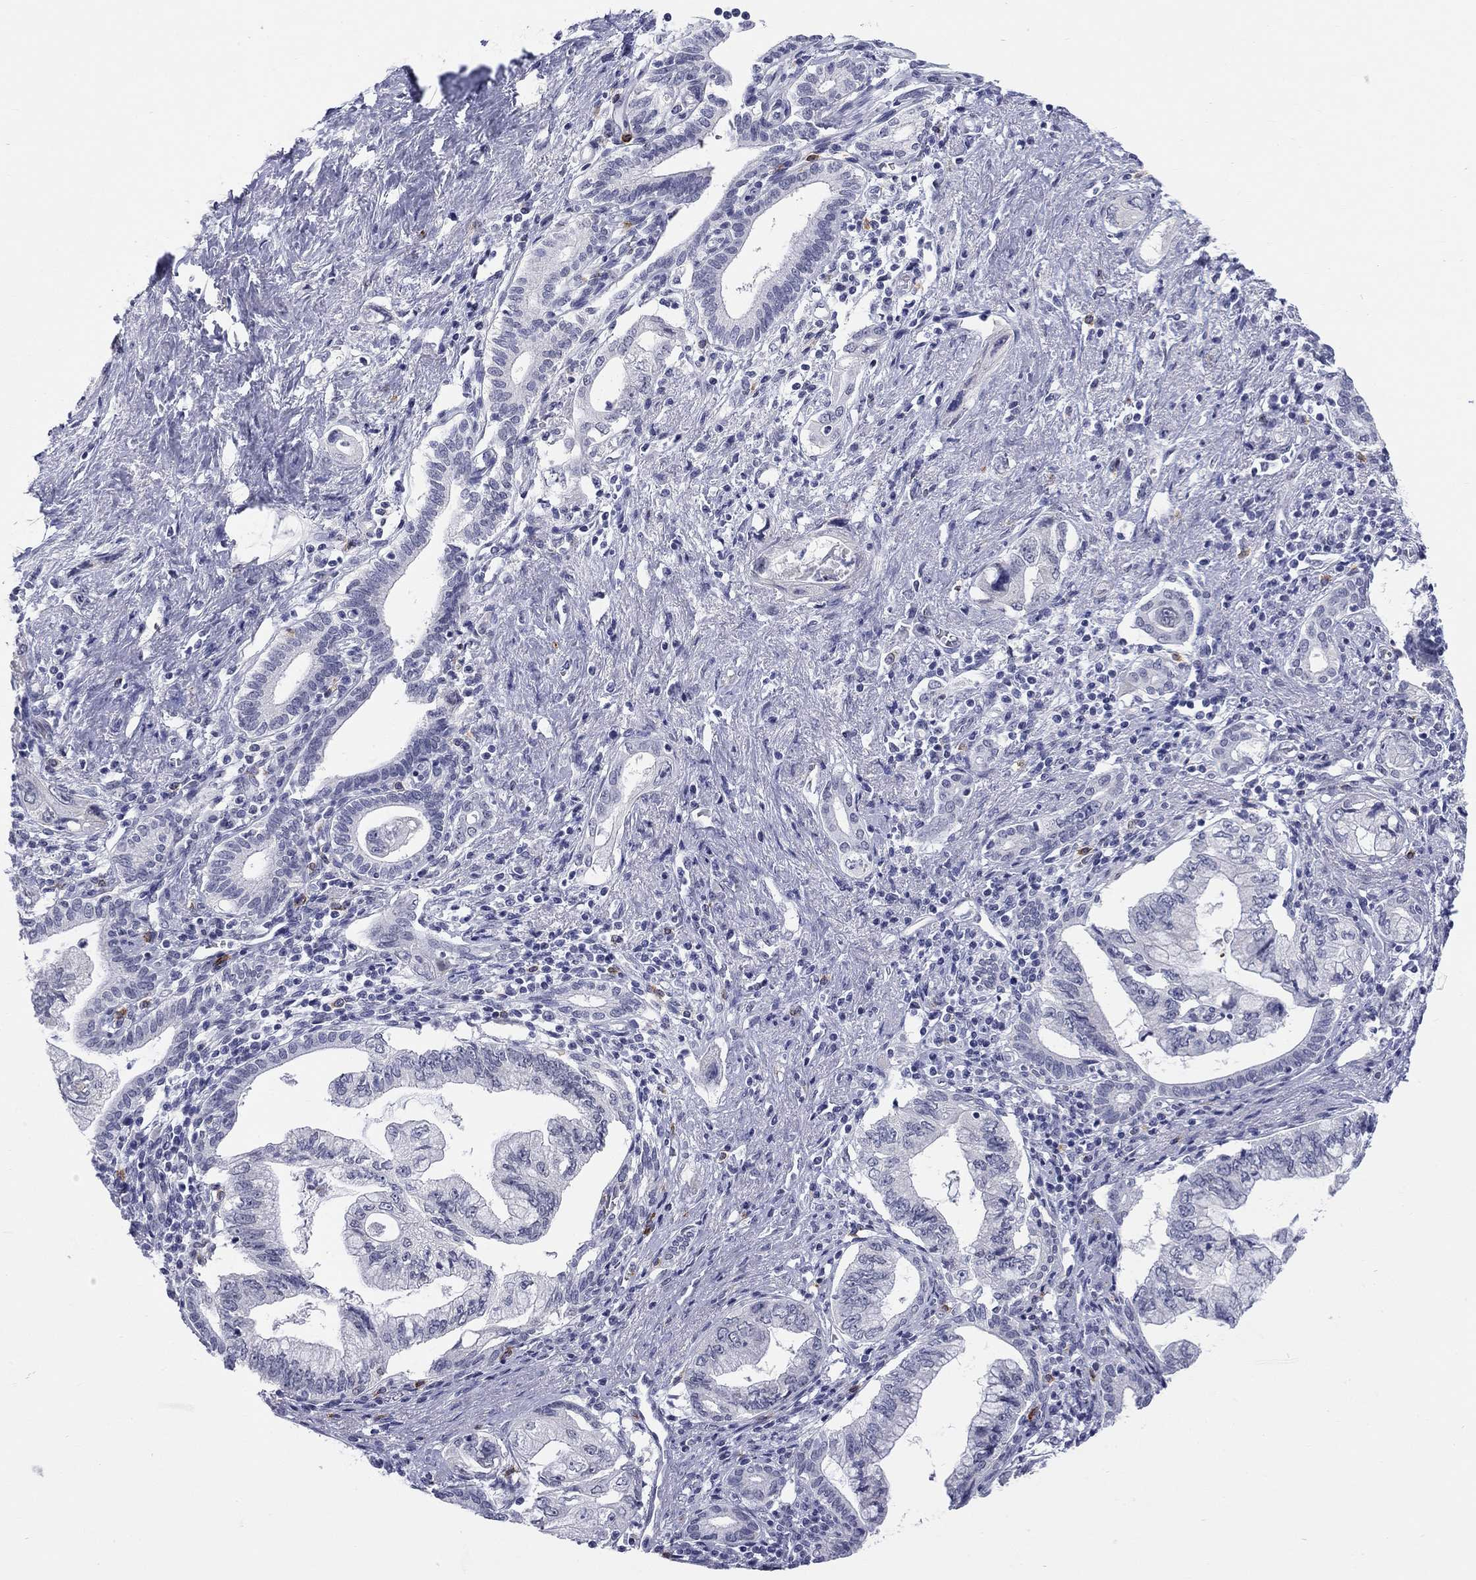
{"staining": {"intensity": "negative", "quantity": "none", "location": "none"}, "tissue": "pancreatic cancer", "cell_type": "Tumor cells", "image_type": "cancer", "snomed": [{"axis": "morphology", "description": "Adenocarcinoma, NOS"}, {"axis": "topography", "description": "Pancreas"}], "caption": "Image shows no significant protein staining in tumor cells of pancreatic cancer (adenocarcinoma). (Brightfield microscopy of DAB (3,3'-diaminobenzidine) immunohistochemistry (IHC) at high magnification).", "gene": "ECEL1", "patient": {"sex": "female", "age": 73}}